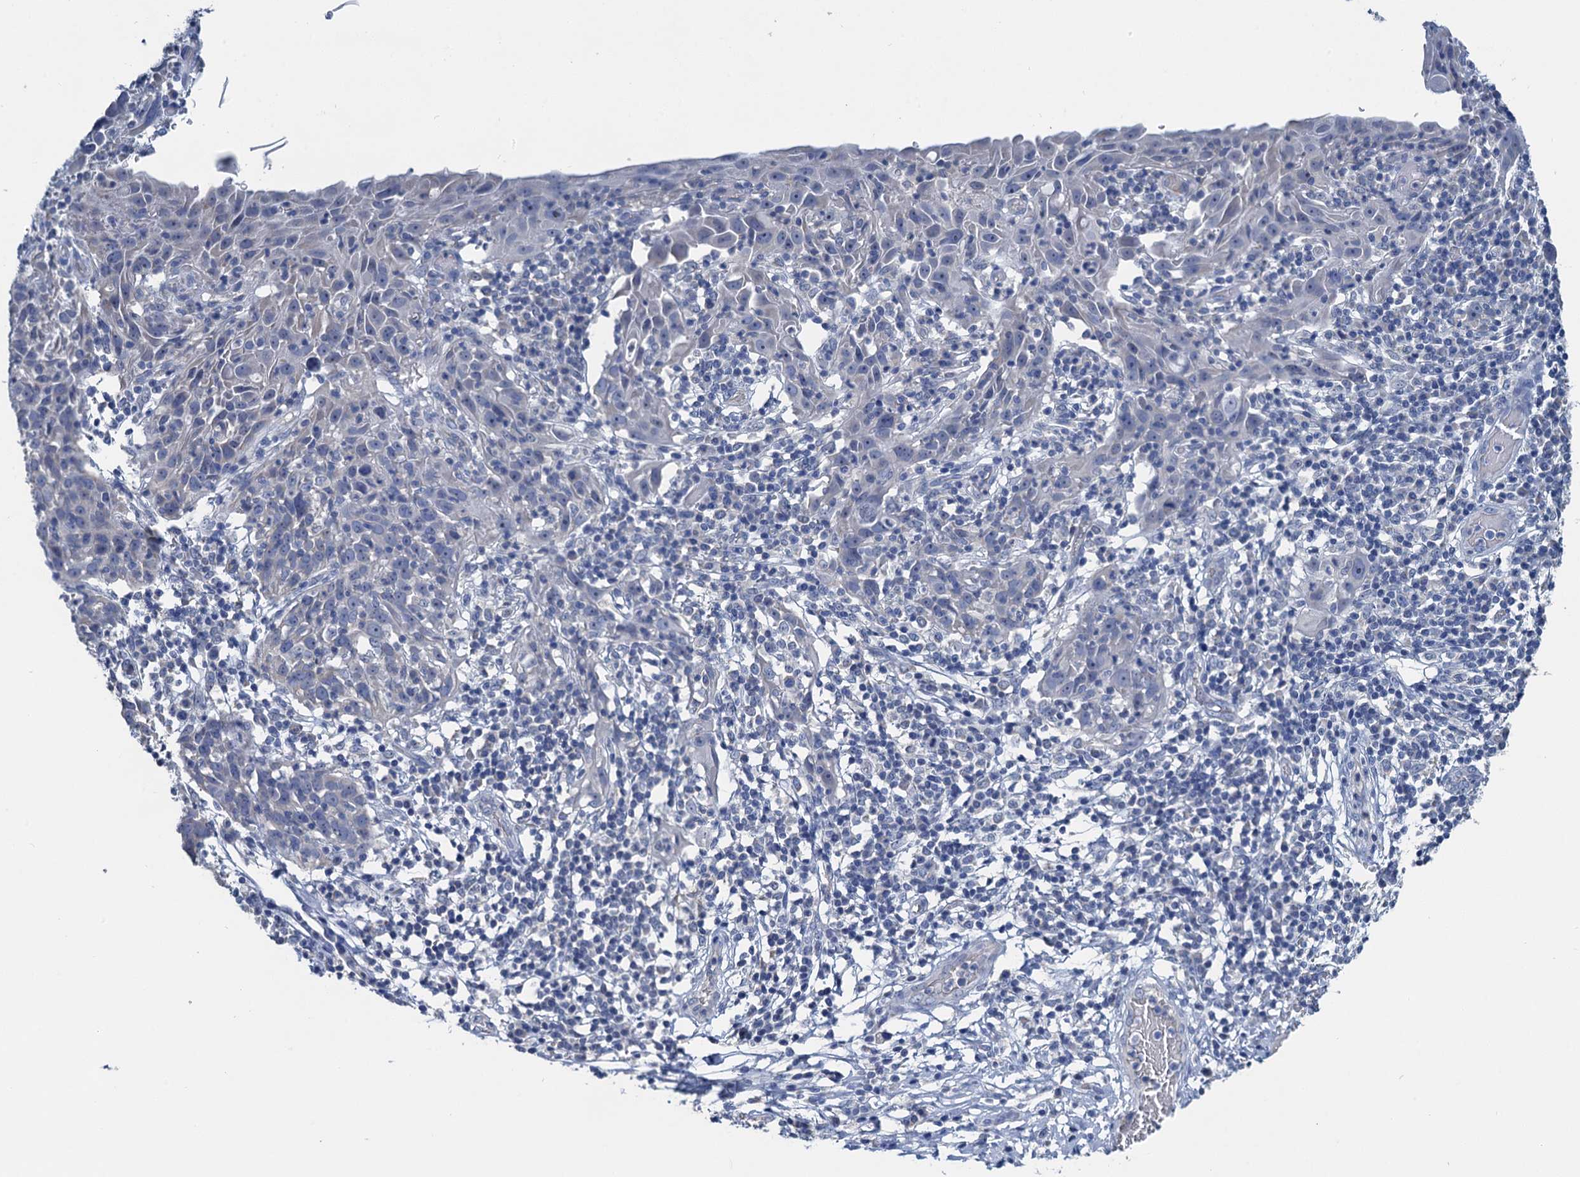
{"staining": {"intensity": "negative", "quantity": "none", "location": "none"}, "tissue": "cervical cancer", "cell_type": "Tumor cells", "image_type": "cancer", "snomed": [{"axis": "morphology", "description": "Squamous cell carcinoma, NOS"}, {"axis": "topography", "description": "Cervix"}], "caption": "A micrograph of human cervical cancer (squamous cell carcinoma) is negative for staining in tumor cells.", "gene": "PLLP", "patient": {"sex": "female", "age": 50}}